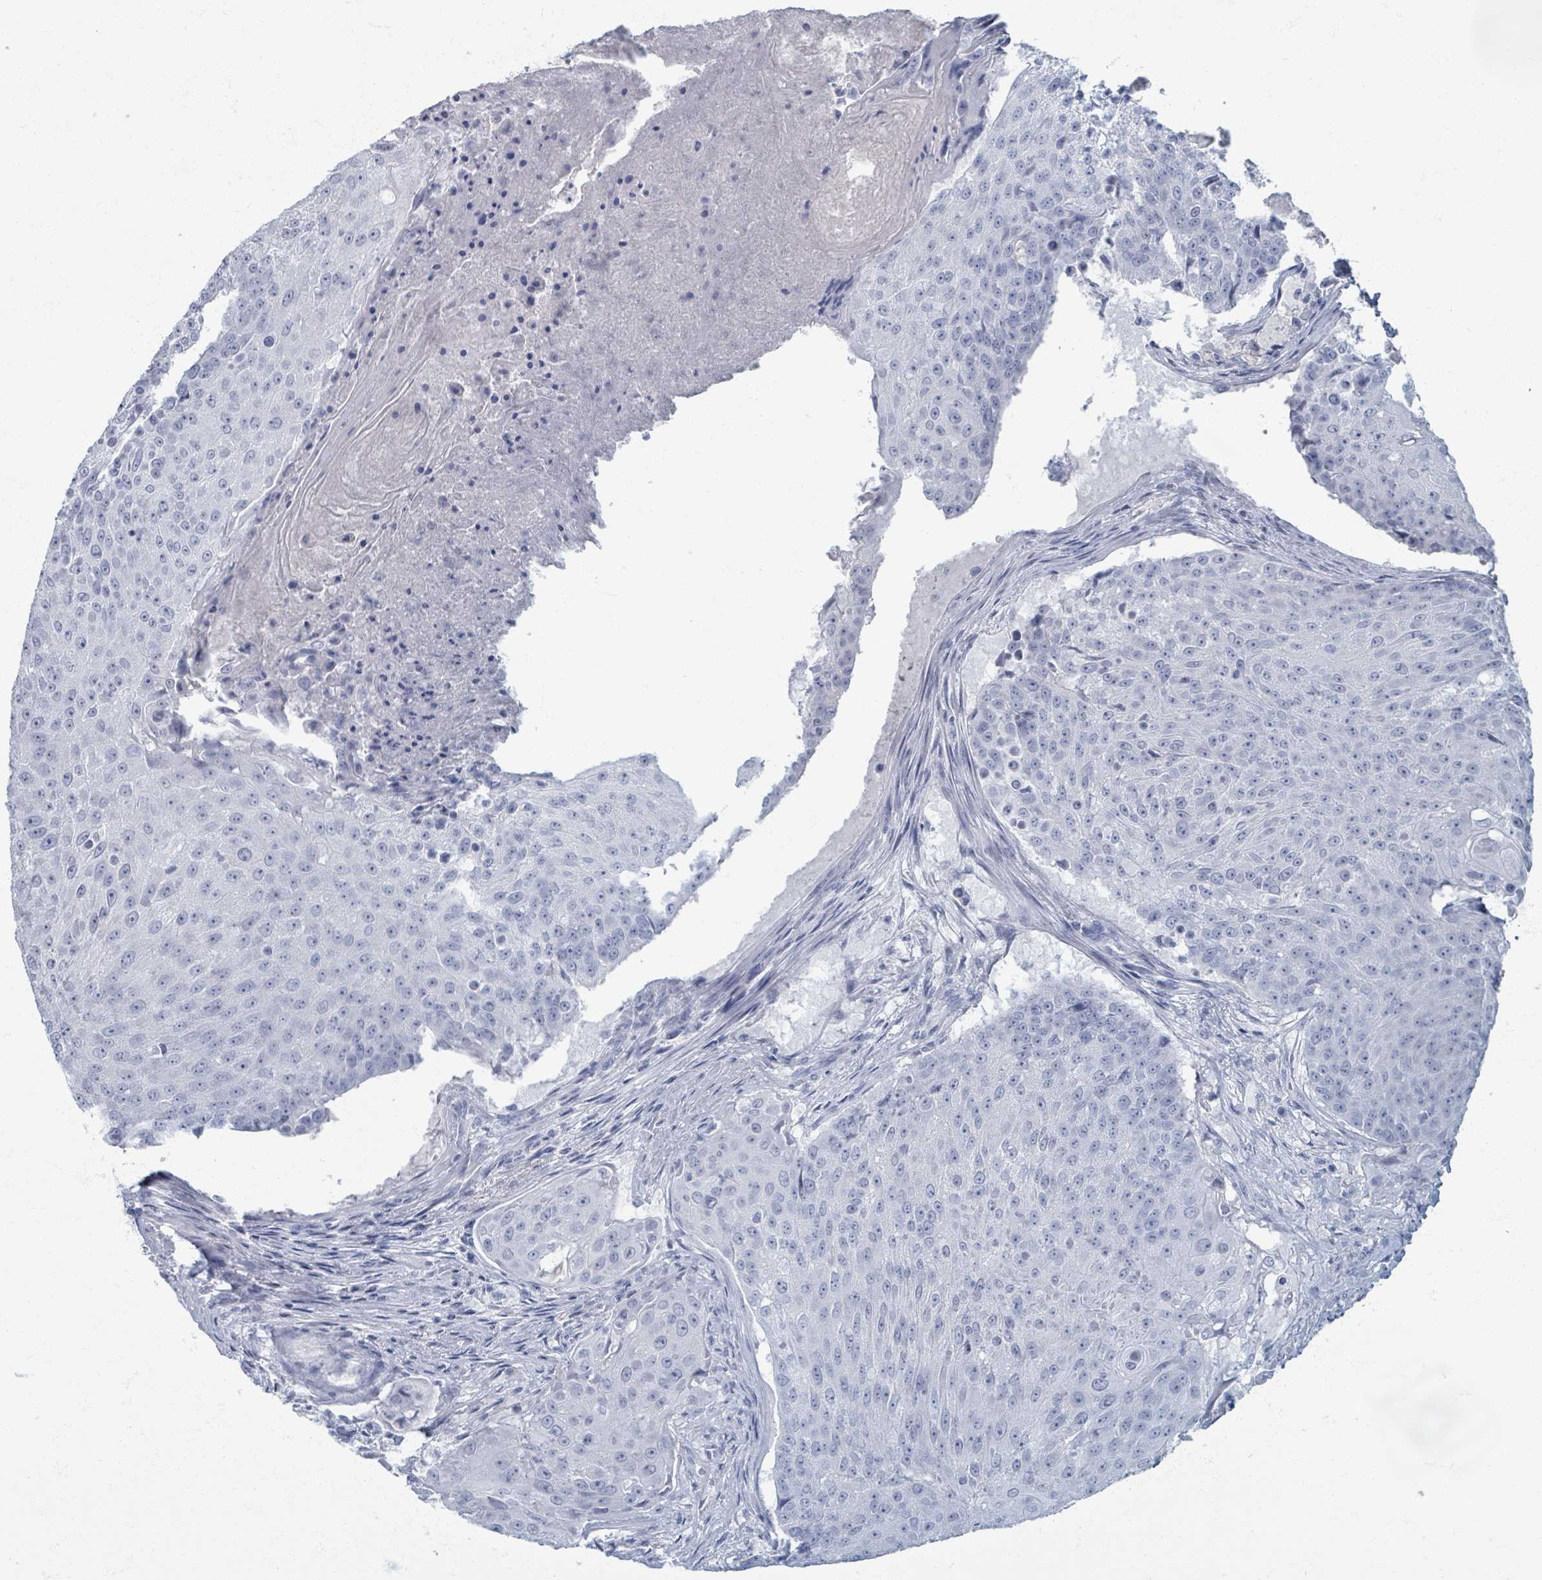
{"staining": {"intensity": "negative", "quantity": "none", "location": "none"}, "tissue": "urothelial cancer", "cell_type": "Tumor cells", "image_type": "cancer", "snomed": [{"axis": "morphology", "description": "Urothelial carcinoma, High grade"}, {"axis": "topography", "description": "Urinary bladder"}], "caption": "Histopathology image shows no significant protein expression in tumor cells of high-grade urothelial carcinoma. Brightfield microscopy of IHC stained with DAB (brown) and hematoxylin (blue), captured at high magnification.", "gene": "TAS2R1", "patient": {"sex": "female", "age": 63}}